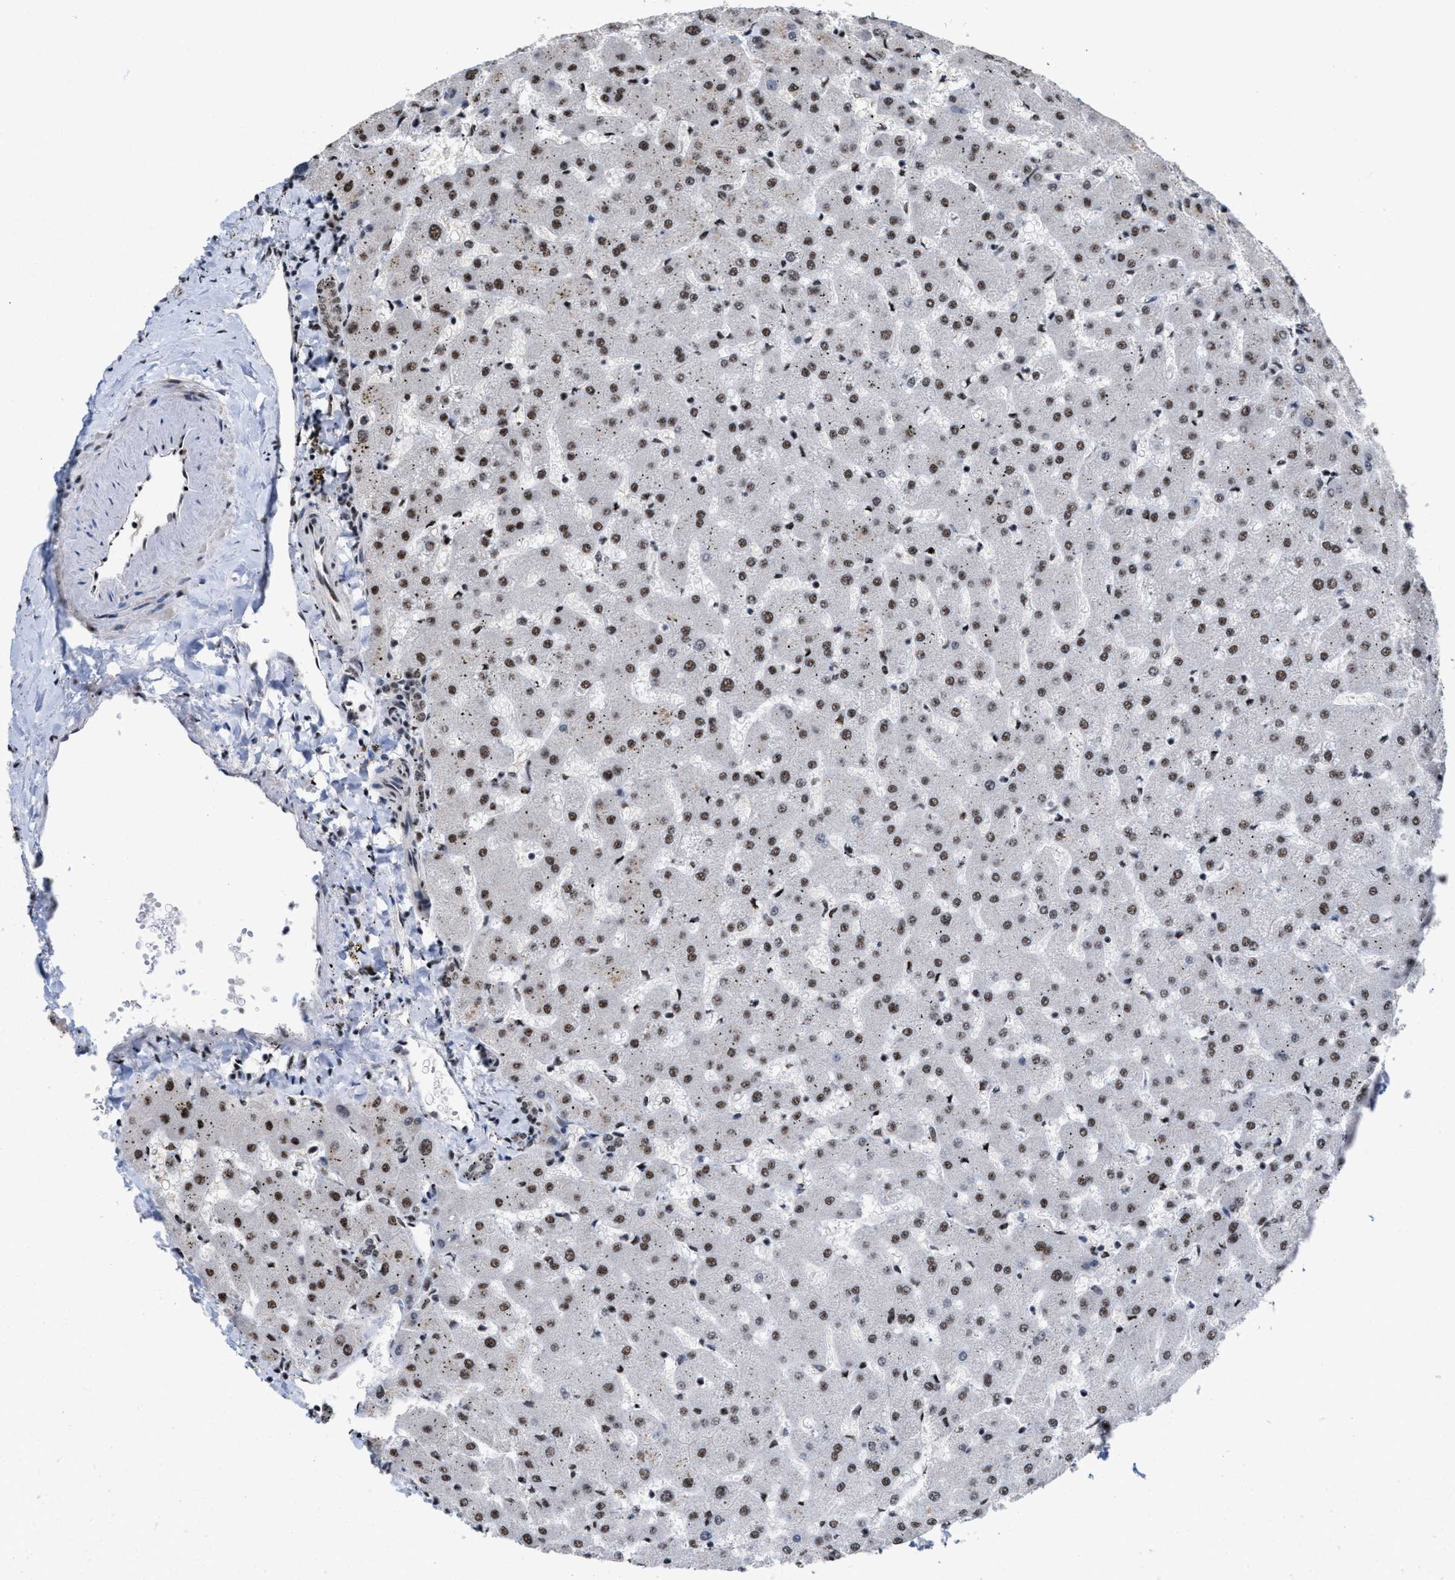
{"staining": {"intensity": "moderate", "quantity": ">75%", "location": "nuclear"}, "tissue": "liver", "cell_type": "Cholangiocytes", "image_type": "normal", "snomed": [{"axis": "morphology", "description": "Normal tissue, NOS"}, {"axis": "topography", "description": "Liver"}], "caption": "Moderate nuclear staining for a protein is appreciated in about >75% of cholangiocytes of benign liver using IHC.", "gene": "EIF4A3", "patient": {"sex": "female", "age": 63}}